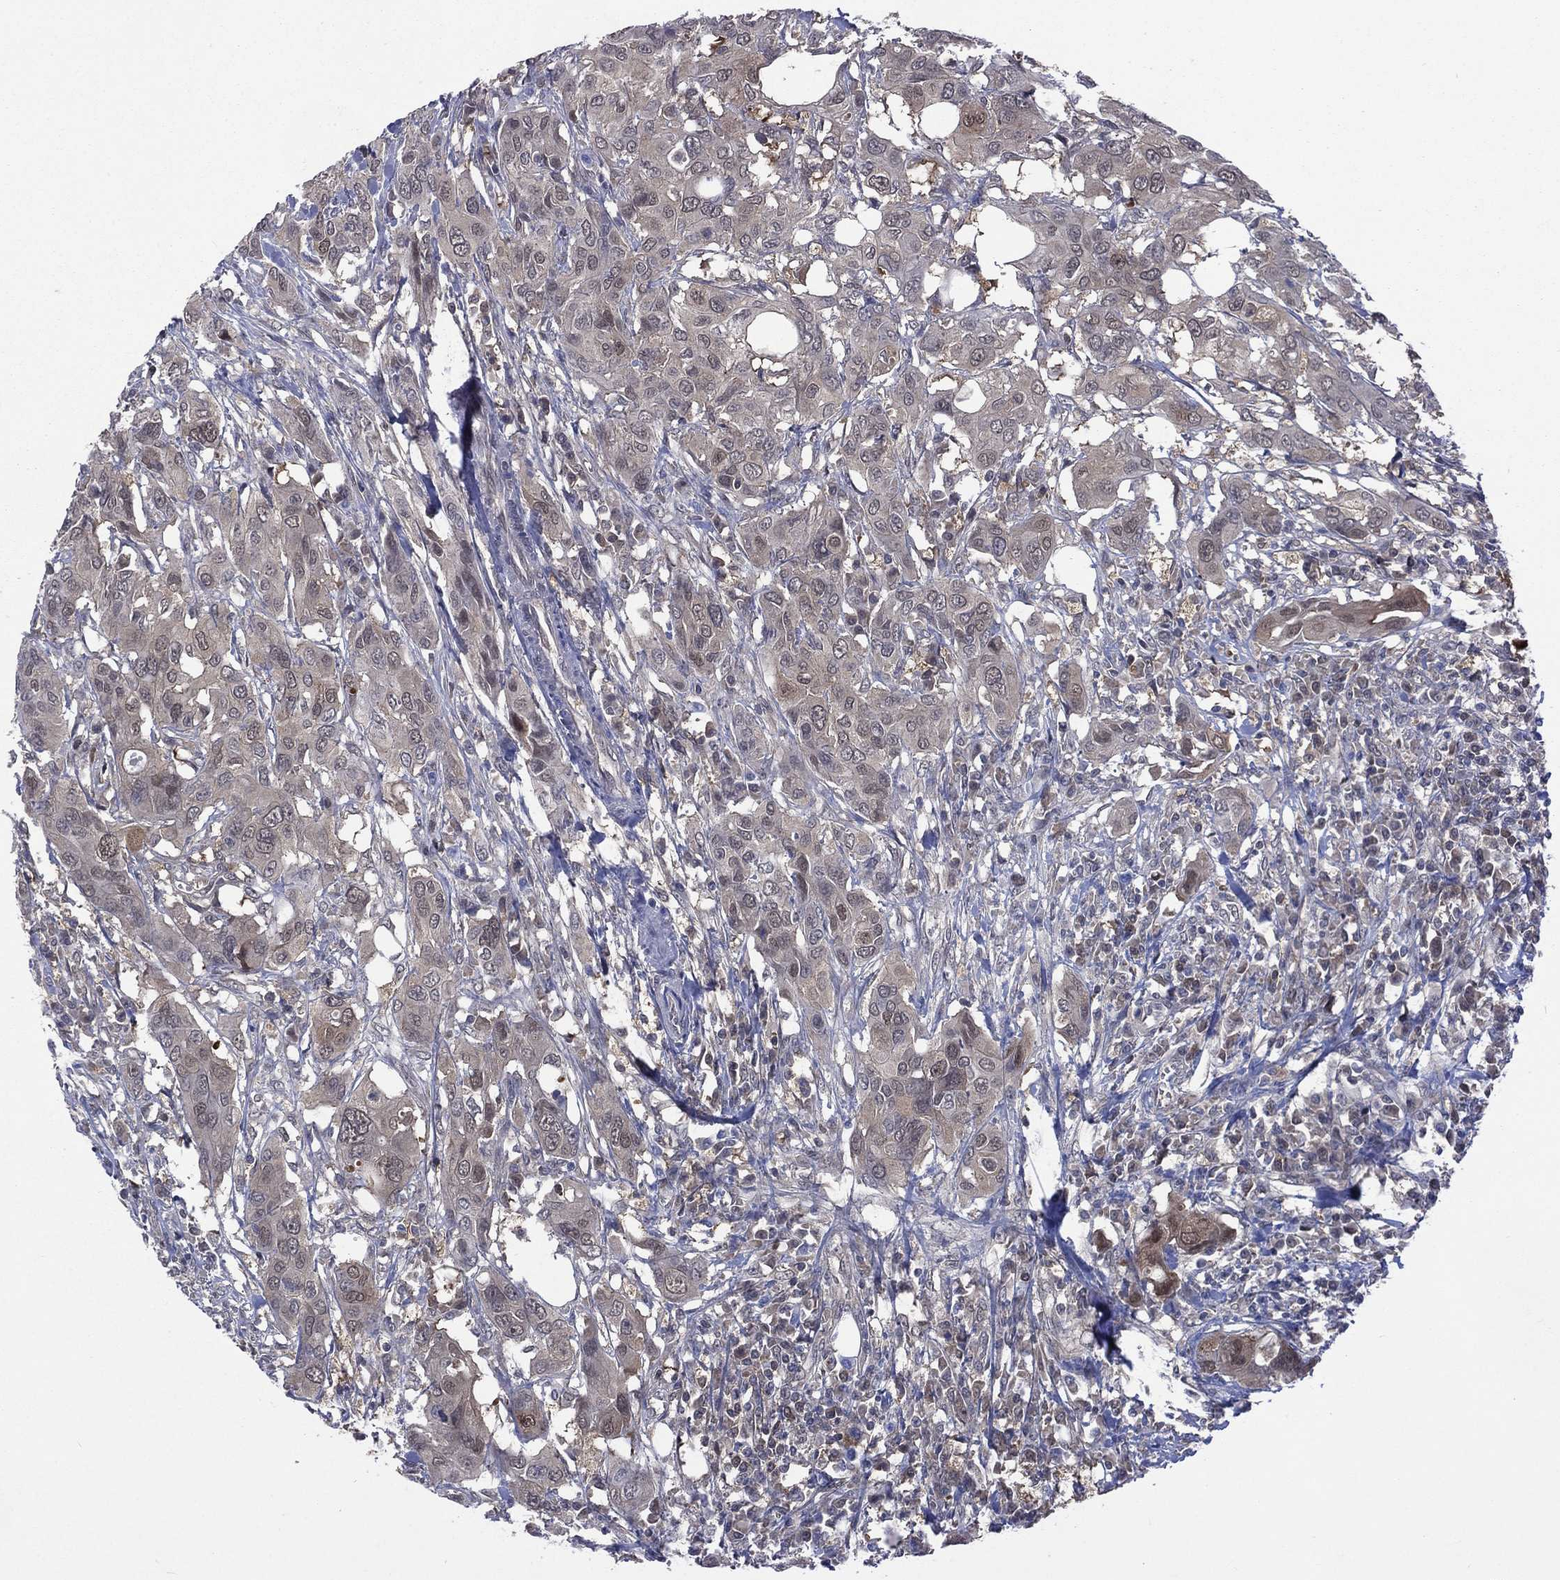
{"staining": {"intensity": "negative", "quantity": "none", "location": "none"}, "tissue": "urothelial cancer", "cell_type": "Tumor cells", "image_type": "cancer", "snomed": [{"axis": "morphology", "description": "Urothelial carcinoma, NOS"}, {"axis": "morphology", "description": "Urothelial carcinoma, High grade"}, {"axis": "topography", "description": "Urinary bladder"}], "caption": "High power microscopy micrograph of an immunohistochemistry (IHC) histopathology image of urothelial cancer, revealing no significant expression in tumor cells.", "gene": "MTAP", "patient": {"sex": "male", "age": 63}}